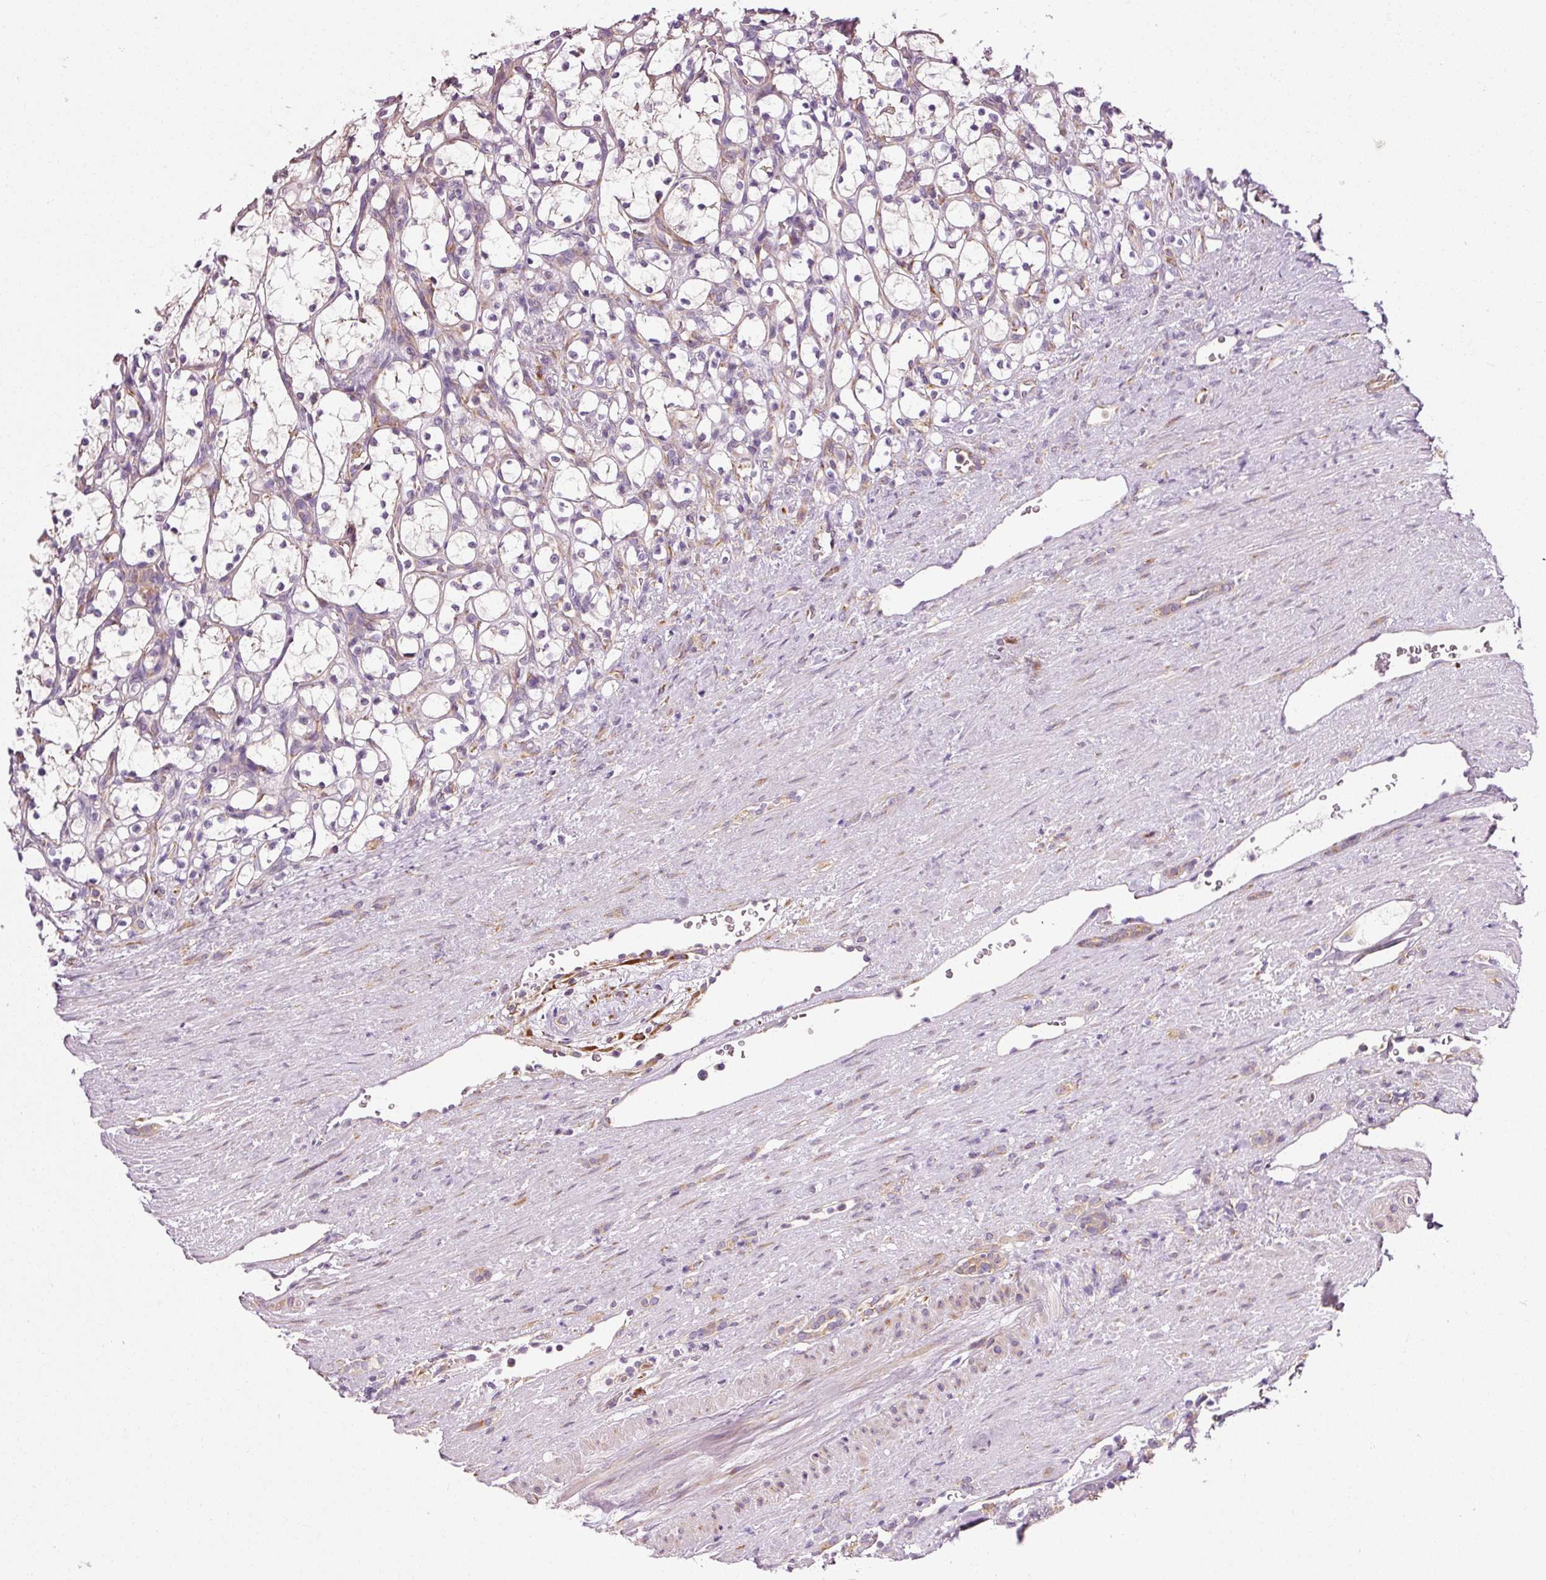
{"staining": {"intensity": "negative", "quantity": "none", "location": "none"}, "tissue": "renal cancer", "cell_type": "Tumor cells", "image_type": "cancer", "snomed": [{"axis": "morphology", "description": "Adenocarcinoma, NOS"}, {"axis": "topography", "description": "Kidney"}], "caption": "IHC of human renal cancer shows no staining in tumor cells.", "gene": "RPL10A", "patient": {"sex": "female", "age": 69}}